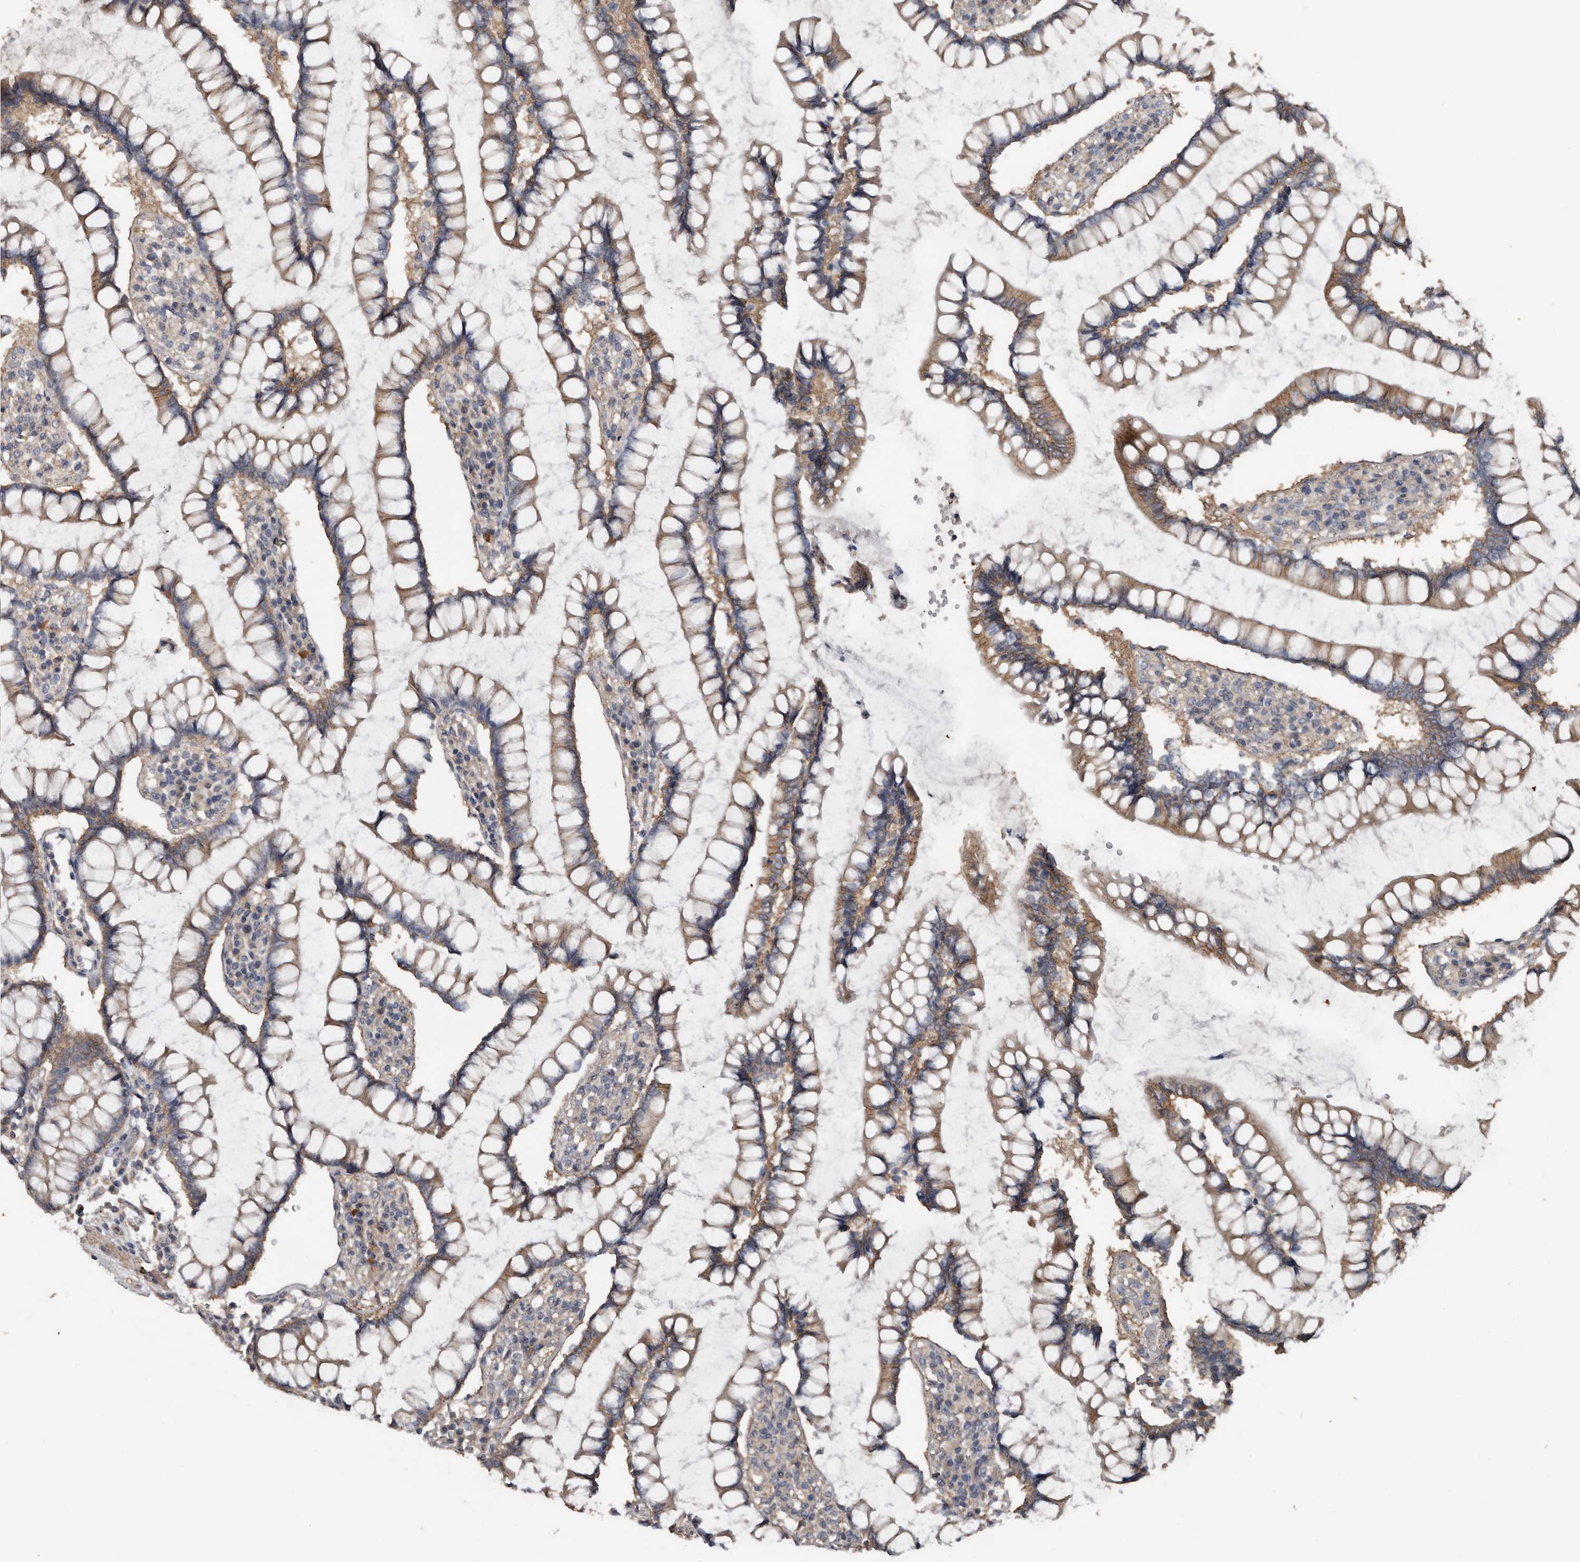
{"staining": {"intensity": "weak", "quantity": ">75%", "location": "cytoplasmic/membranous"}, "tissue": "colon", "cell_type": "Endothelial cells", "image_type": "normal", "snomed": [{"axis": "morphology", "description": "Normal tissue, NOS"}, {"axis": "topography", "description": "Colon"}], "caption": "Immunohistochemistry (IHC) staining of benign colon, which exhibits low levels of weak cytoplasmic/membranous staining in approximately >75% of endothelial cells indicating weak cytoplasmic/membranous protein expression. The staining was performed using DAB (3,3'-diaminobenzidine) (brown) for protein detection and nuclei were counterstained in hematoxylin (blue).", "gene": "HYAL4", "patient": {"sex": "female", "age": 79}}